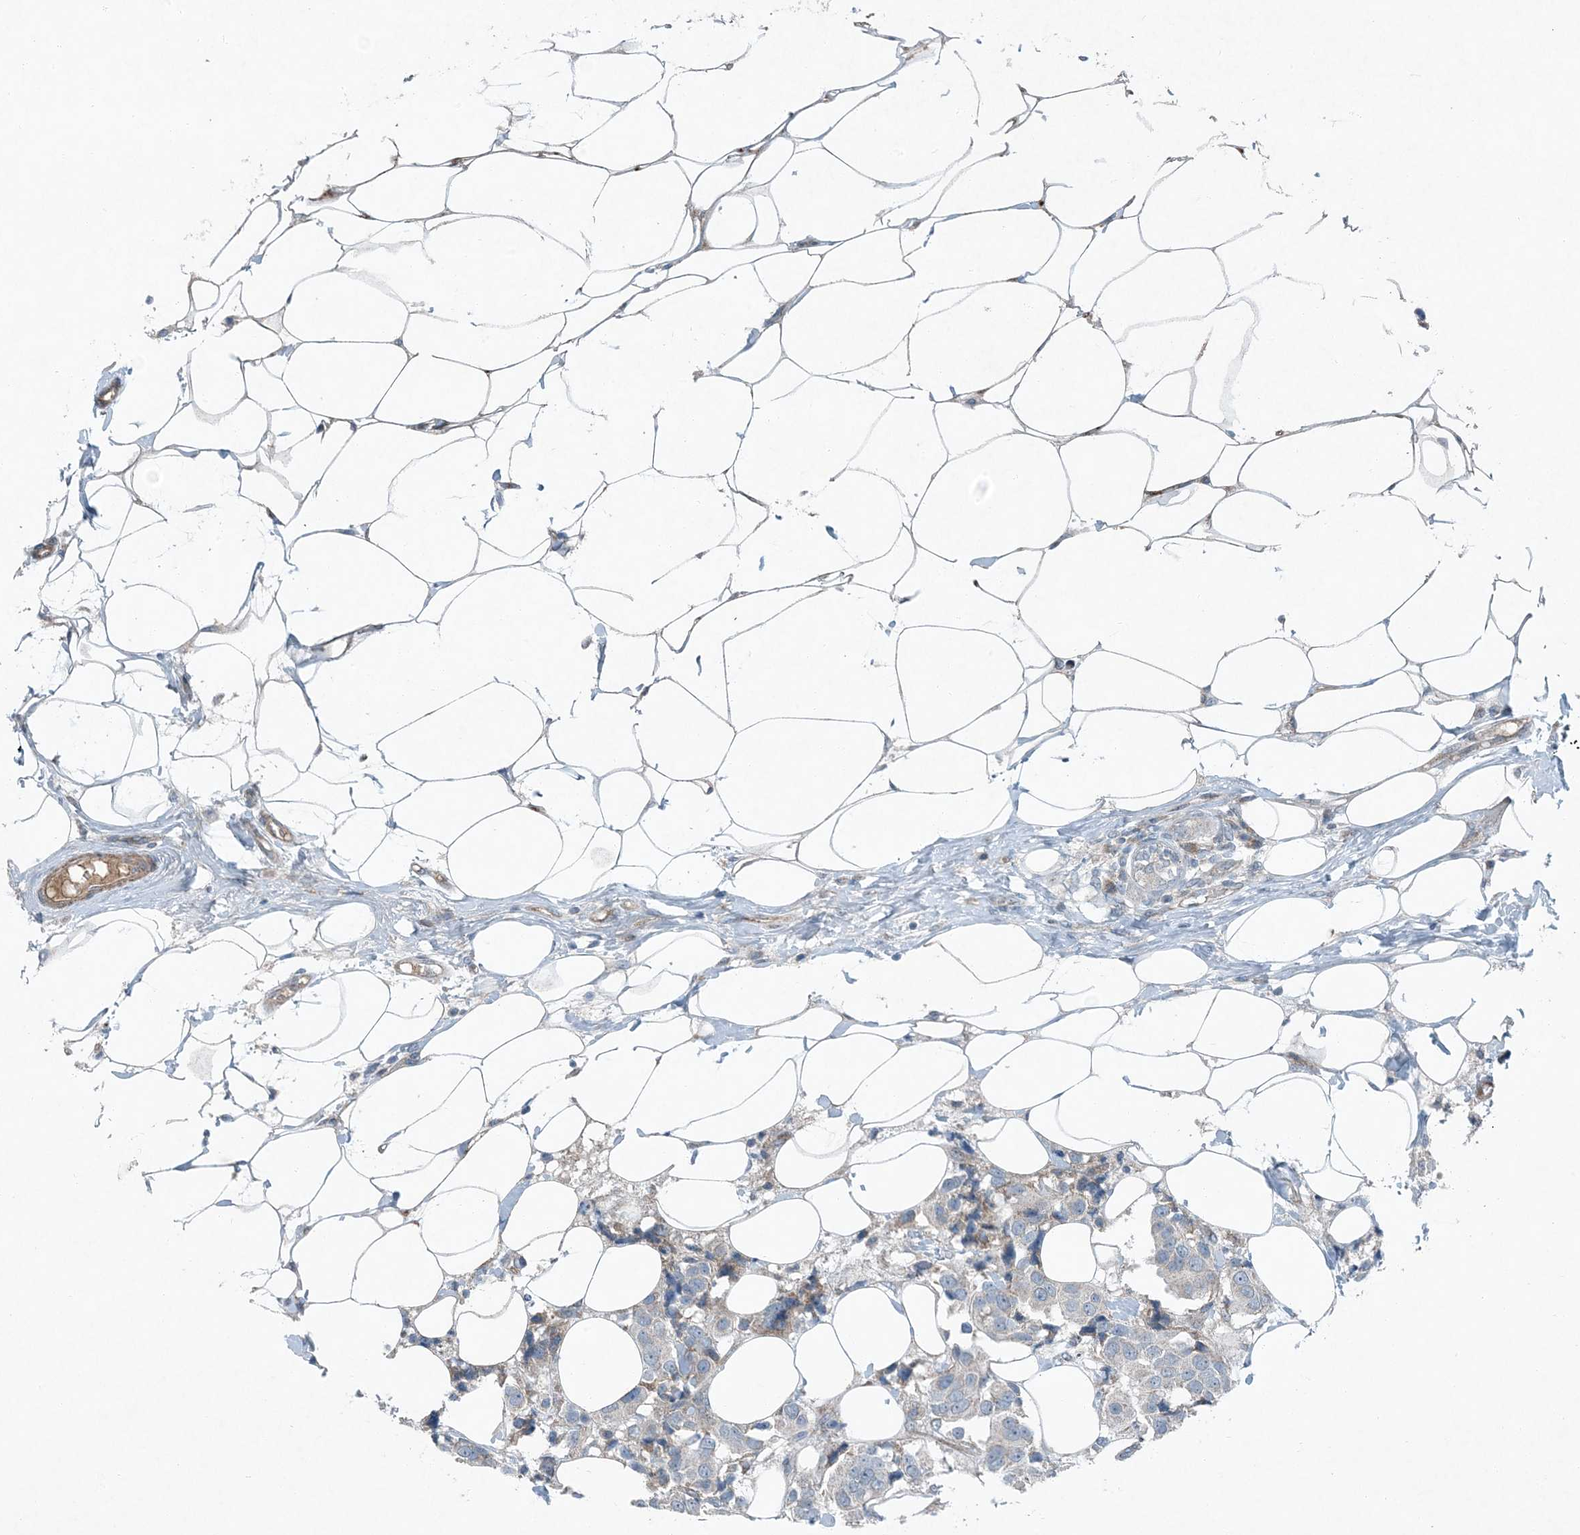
{"staining": {"intensity": "negative", "quantity": "none", "location": "none"}, "tissue": "breast cancer", "cell_type": "Tumor cells", "image_type": "cancer", "snomed": [{"axis": "morphology", "description": "Normal tissue, NOS"}, {"axis": "morphology", "description": "Duct carcinoma"}, {"axis": "topography", "description": "Breast"}], "caption": "Immunohistochemical staining of invasive ductal carcinoma (breast) shows no significant expression in tumor cells.", "gene": "APOM", "patient": {"sex": "female", "age": 39}}